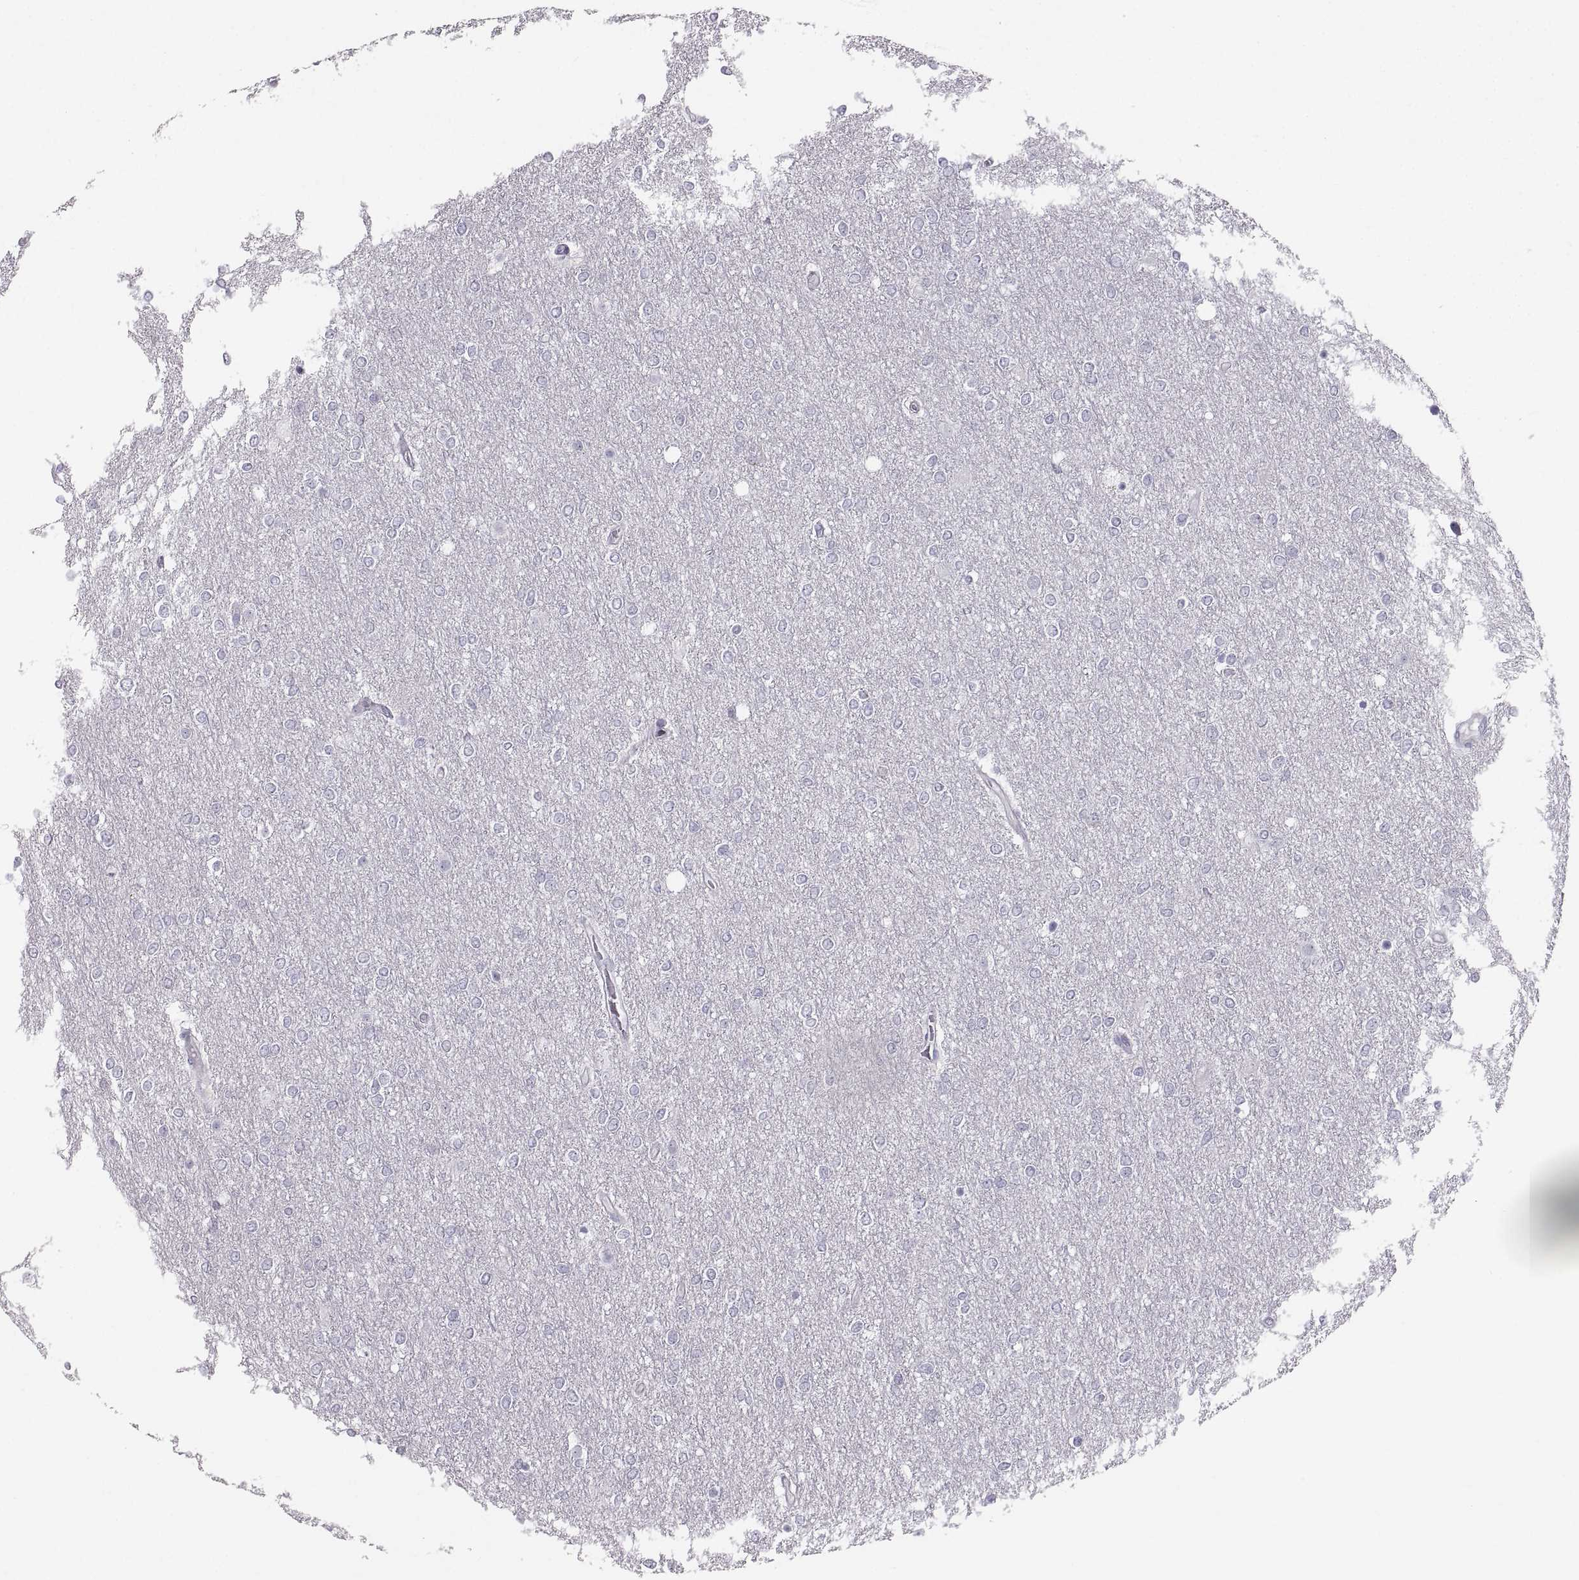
{"staining": {"intensity": "negative", "quantity": "none", "location": "none"}, "tissue": "glioma", "cell_type": "Tumor cells", "image_type": "cancer", "snomed": [{"axis": "morphology", "description": "Glioma, malignant, High grade"}, {"axis": "topography", "description": "Brain"}], "caption": "IHC image of glioma stained for a protein (brown), which displays no positivity in tumor cells.", "gene": "ZNF185", "patient": {"sex": "female", "age": 61}}